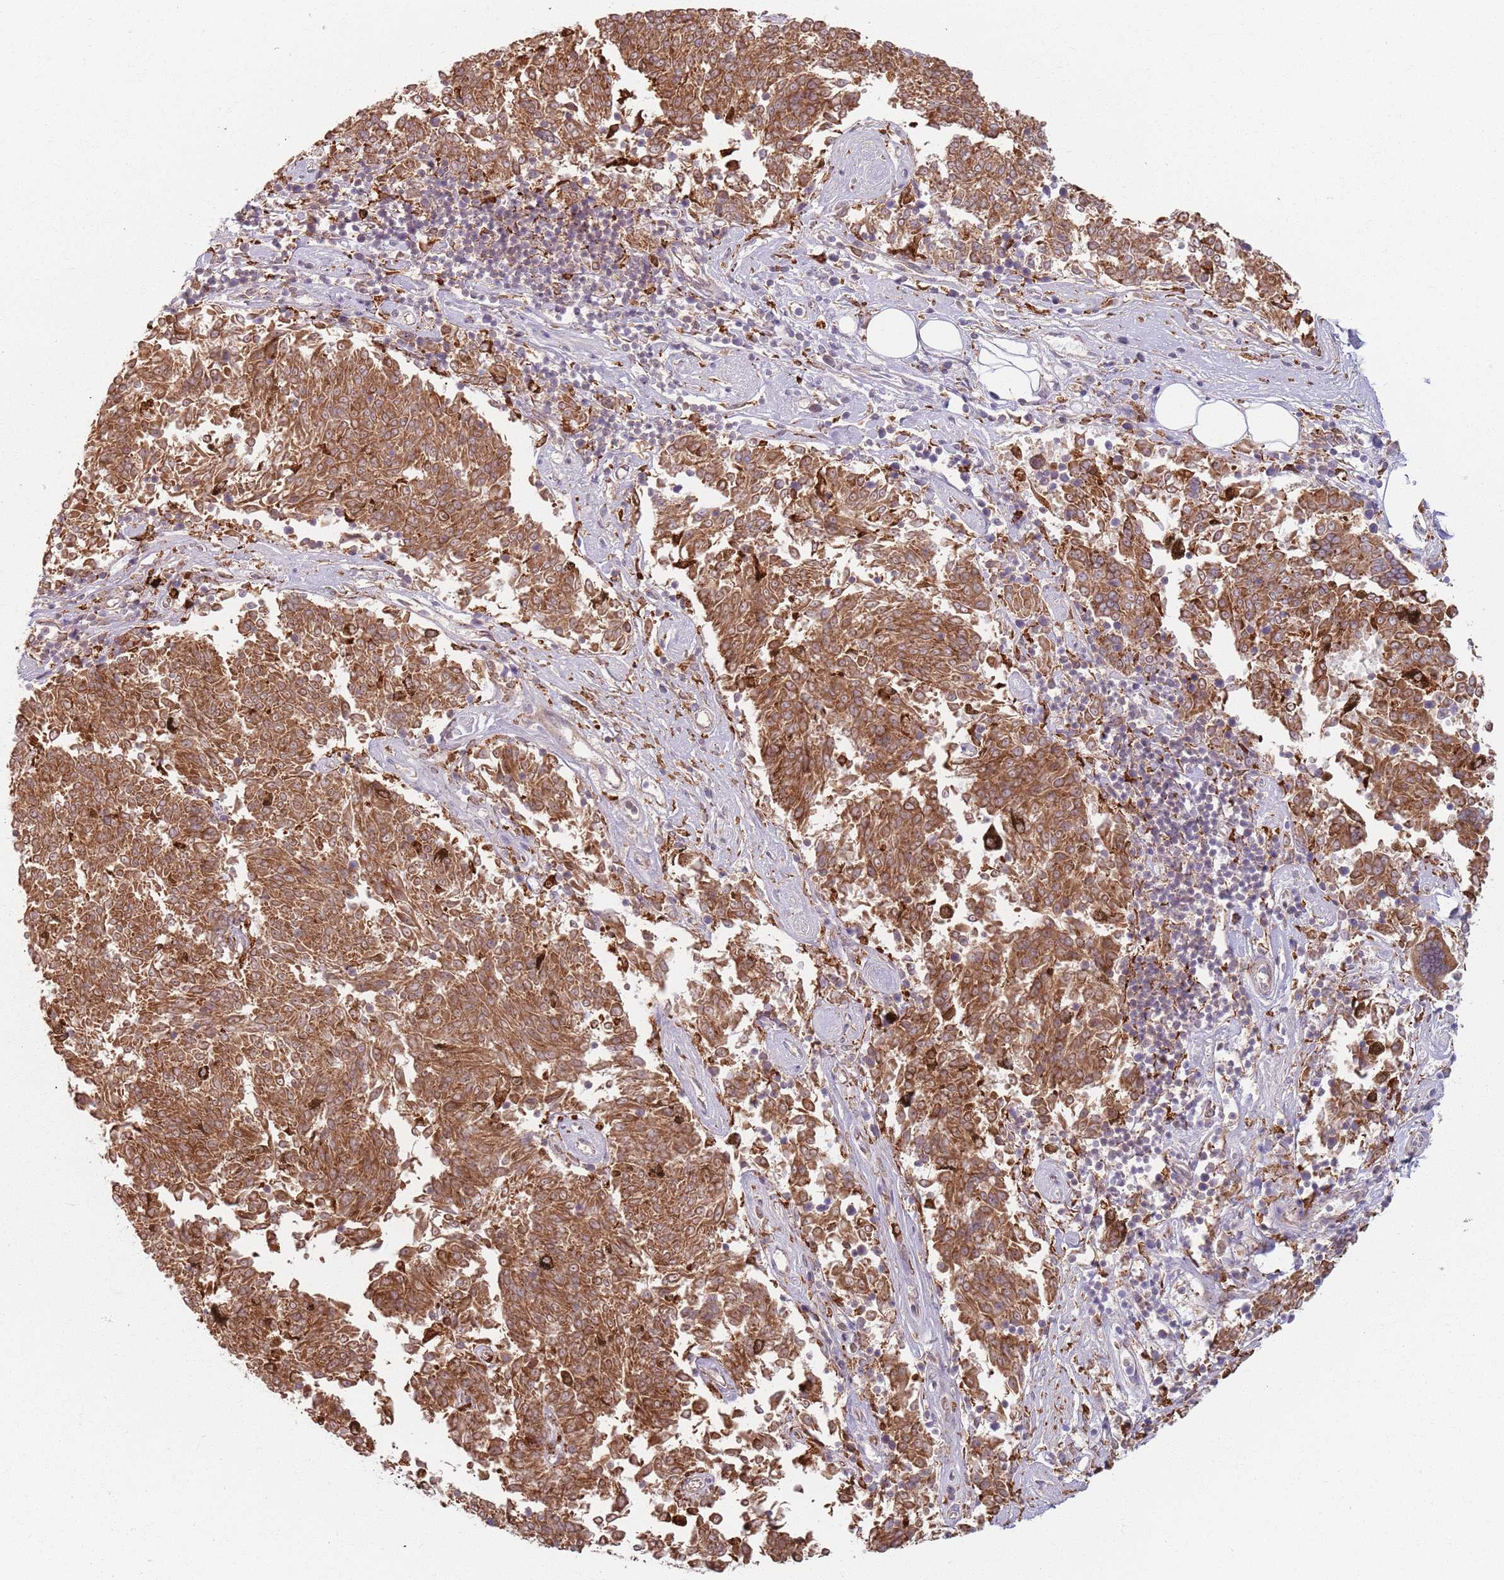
{"staining": {"intensity": "moderate", "quantity": ">75%", "location": "cytoplasmic/membranous"}, "tissue": "melanoma", "cell_type": "Tumor cells", "image_type": "cancer", "snomed": [{"axis": "morphology", "description": "Malignant melanoma, NOS"}, {"axis": "topography", "description": "Skin"}], "caption": "This is a micrograph of IHC staining of malignant melanoma, which shows moderate expression in the cytoplasmic/membranous of tumor cells.", "gene": "COLGALT1", "patient": {"sex": "female", "age": 72}}